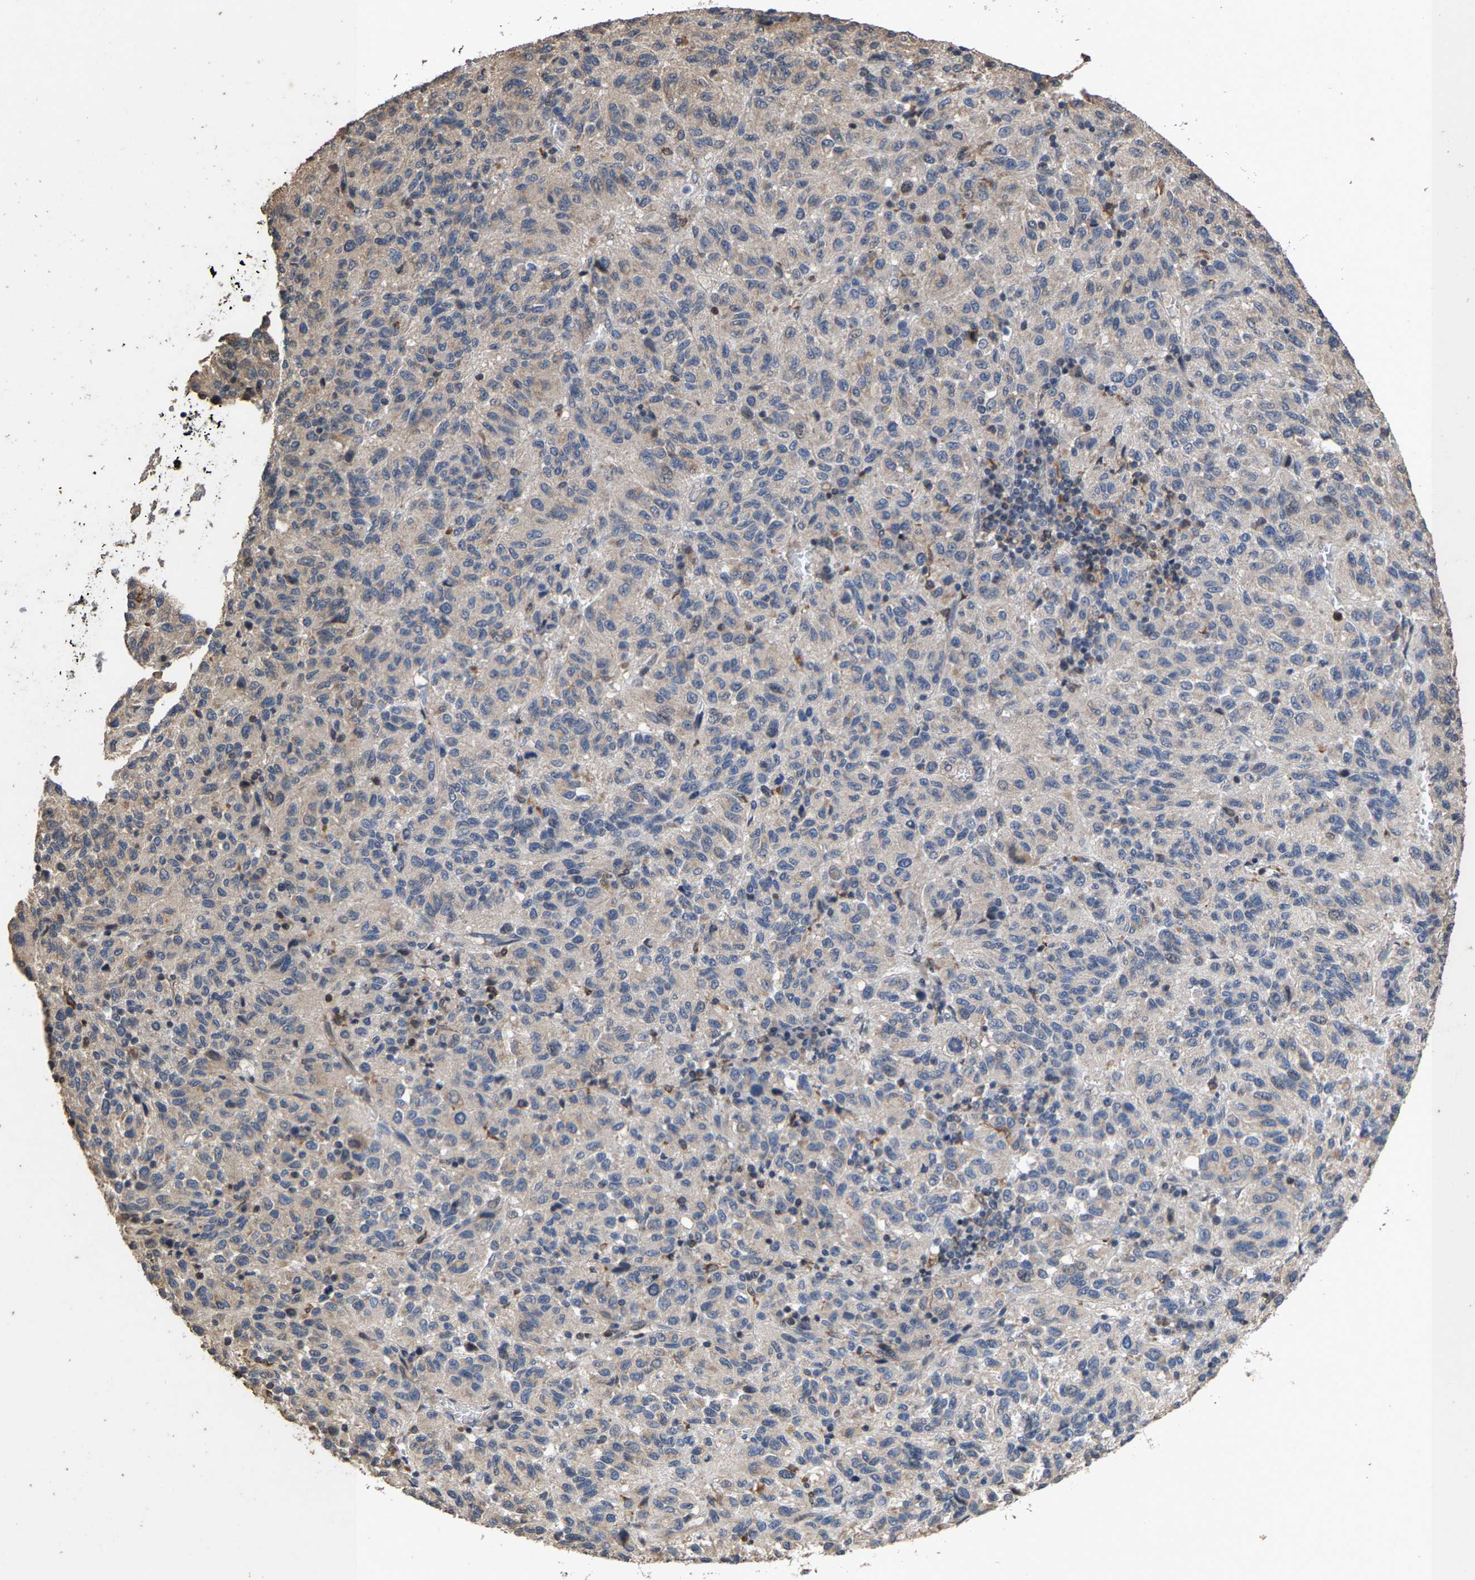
{"staining": {"intensity": "negative", "quantity": "none", "location": "none"}, "tissue": "melanoma", "cell_type": "Tumor cells", "image_type": "cancer", "snomed": [{"axis": "morphology", "description": "Malignant melanoma, Metastatic site"}, {"axis": "topography", "description": "Lung"}], "caption": "A high-resolution micrograph shows immunohistochemistry staining of malignant melanoma (metastatic site), which reveals no significant staining in tumor cells. Brightfield microscopy of immunohistochemistry (IHC) stained with DAB (brown) and hematoxylin (blue), captured at high magnification.", "gene": "TDRKH", "patient": {"sex": "male", "age": 64}}